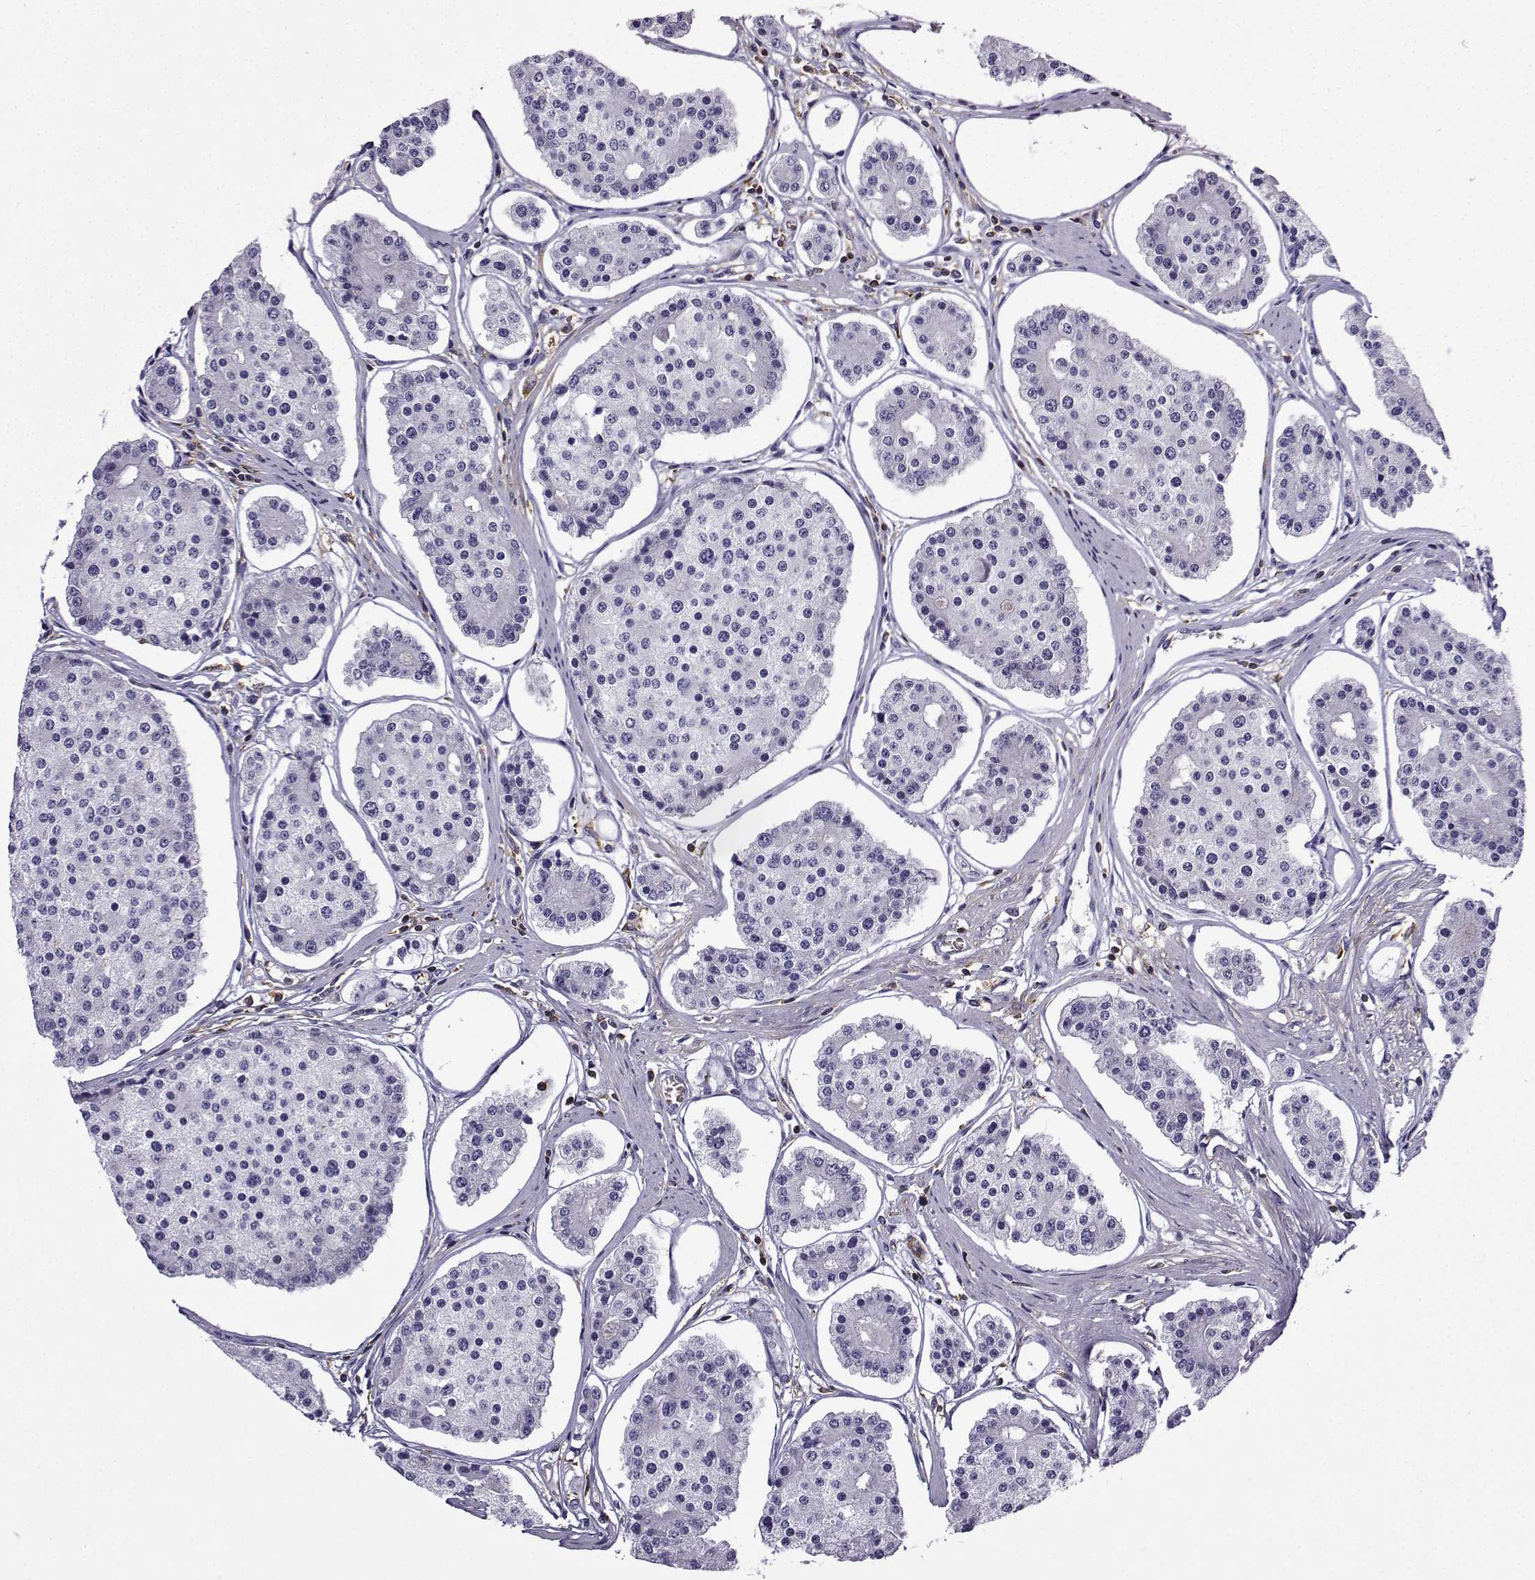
{"staining": {"intensity": "negative", "quantity": "none", "location": "none"}, "tissue": "carcinoid", "cell_type": "Tumor cells", "image_type": "cancer", "snomed": [{"axis": "morphology", "description": "Carcinoid, malignant, NOS"}, {"axis": "topography", "description": "Small intestine"}], "caption": "High power microscopy photomicrograph of an IHC histopathology image of carcinoid, revealing no significant expression in tumor cells.", "gene": "DOCK10", "patient": {"sex": "female", "age": 65}}